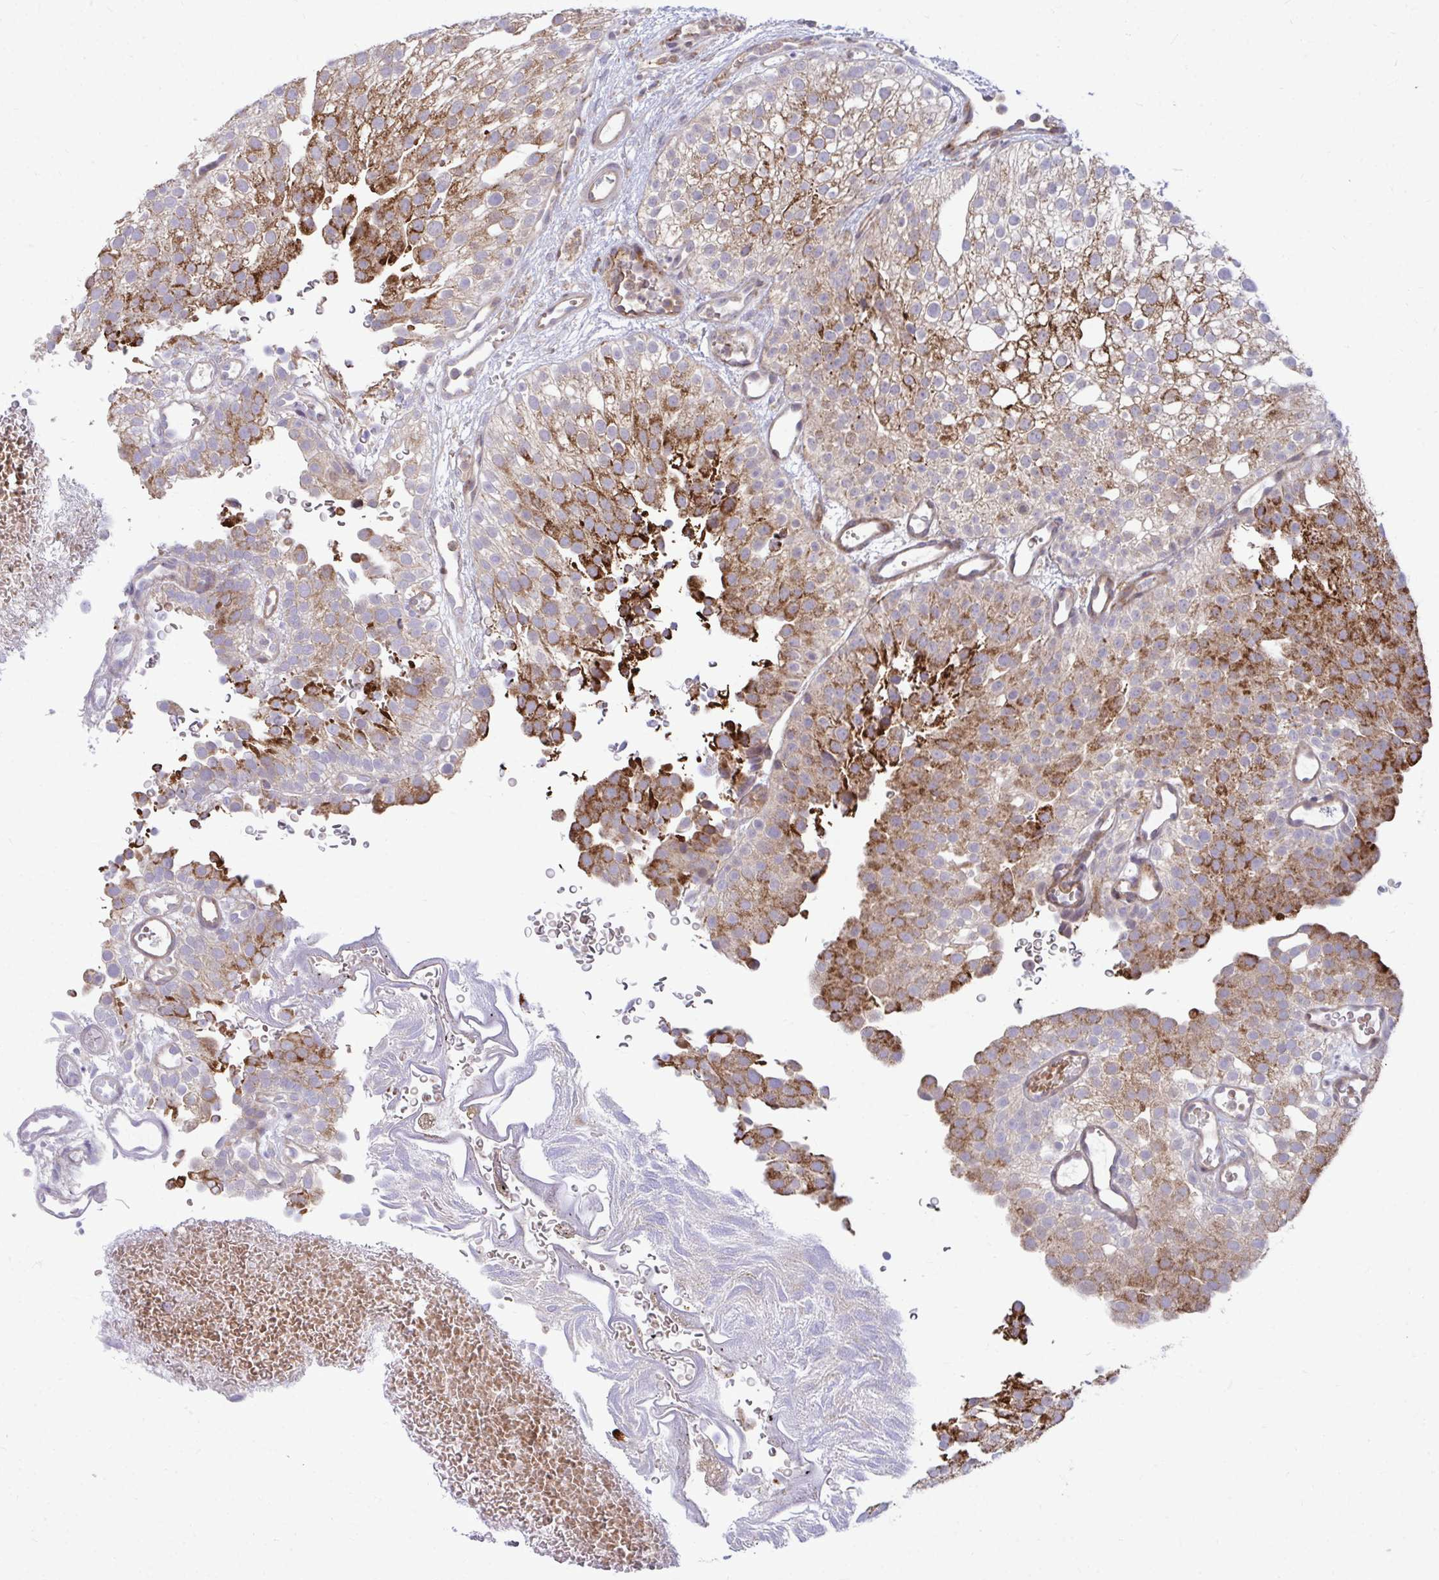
{"staining": {"intensity": "strong", "quantity": "25%-75%", "location": "cytoplasmic/membranous"}, "tissue": "urothelial cancer", "cell_type": "Tumor cells", "image_type": "cancer", "snomed": [{"axis": "morphology", "description": "Urothelial carcinoma, Low grade"}, {"axis": "topography", "description": "Urinary bladder"}], "caption": "Immunohistochemistry (IHC) histopathology image of neoplastic tissue: low-grade urothelial carcinoma stained using immunohistochemistry shows high levels of strong protein expression localized specifically in the cytoplasmic/membranous of tumor cells, appearing as a cytoplasmic/membranous brown color.", "gene": "C16orf54", "patient": {"sex": "male", "age": 78}}